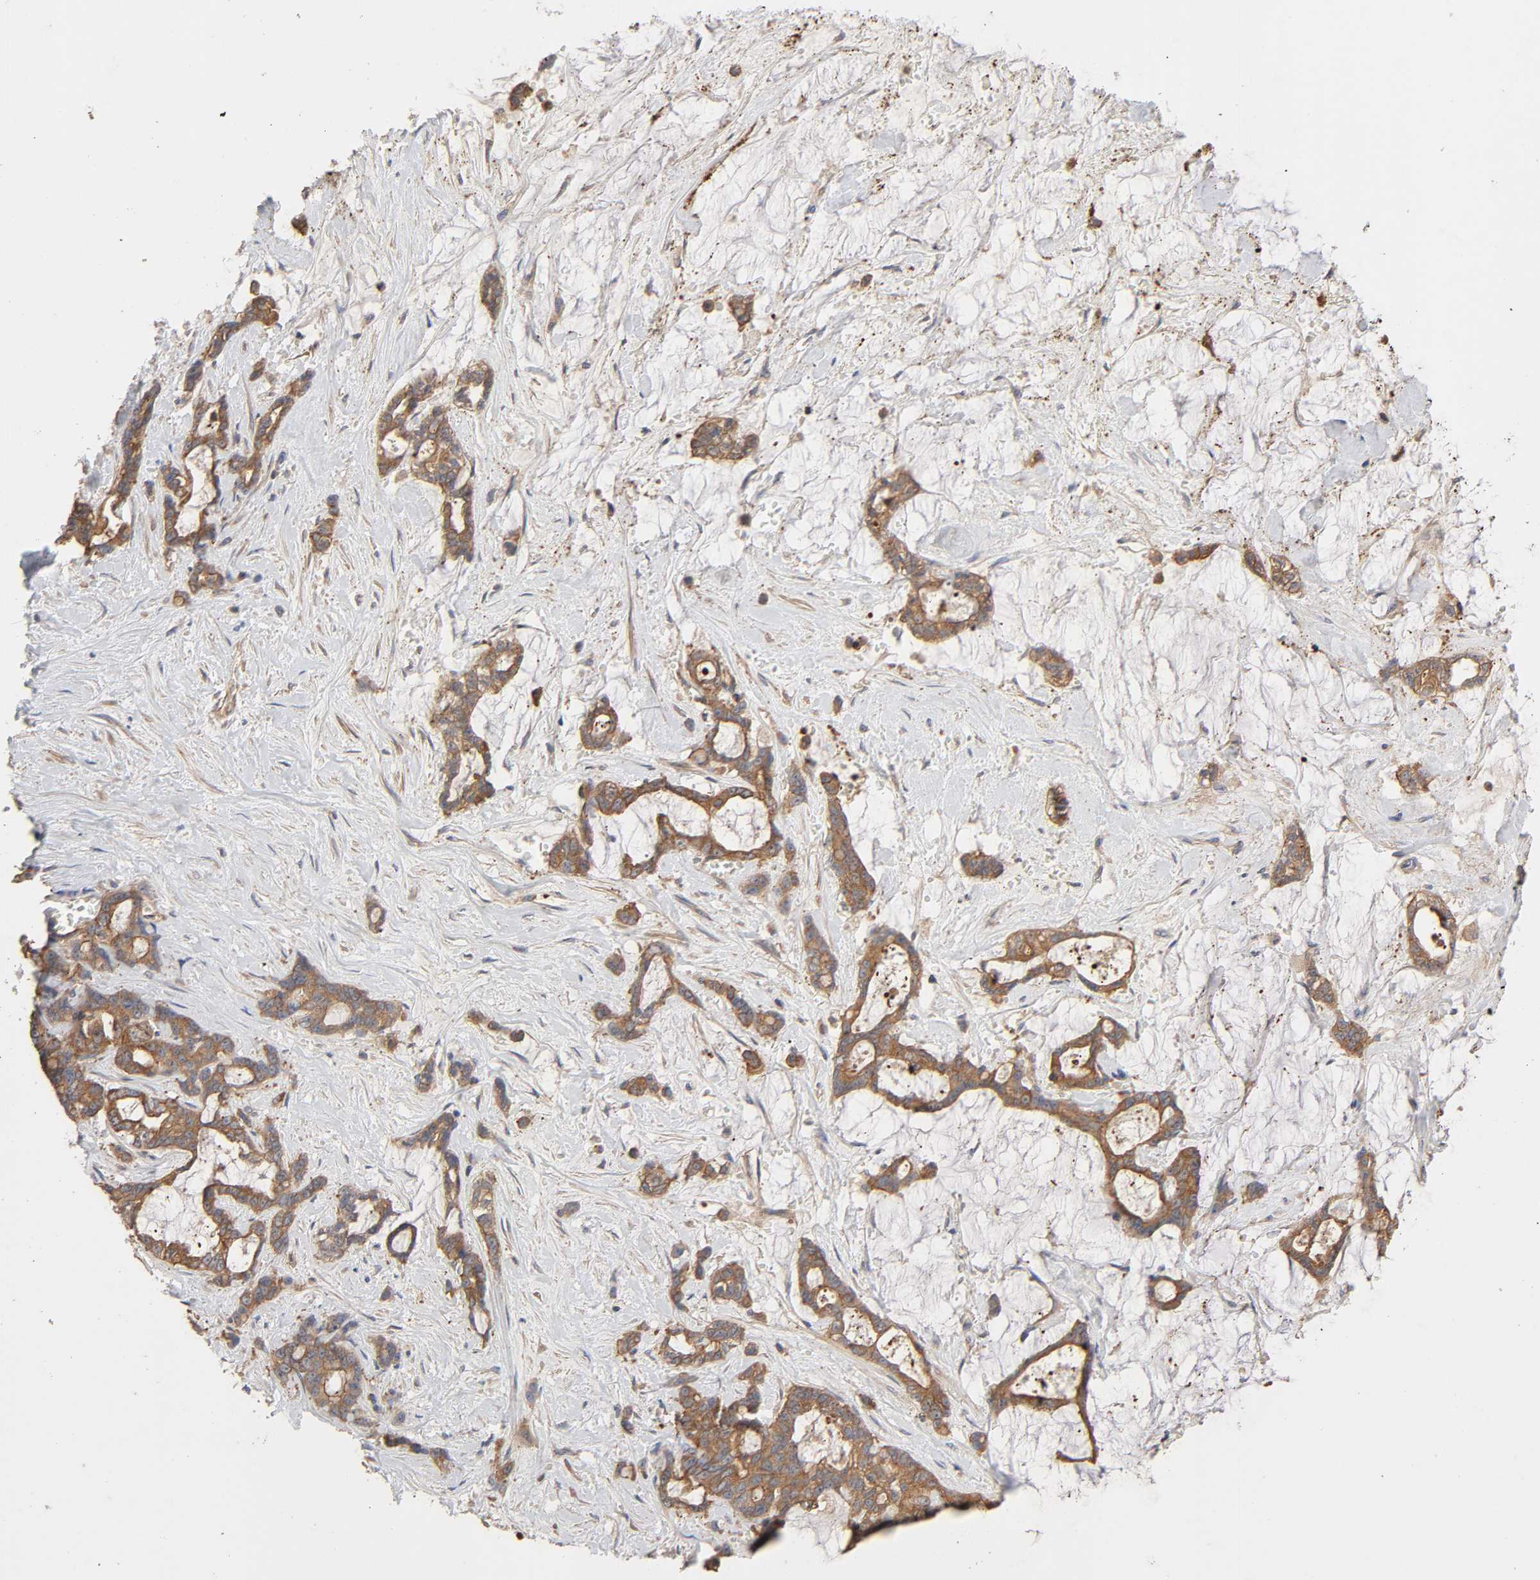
{"staining": {"intensity": "moderate", "quantity": ">75%", "location": "cytoplasmic/membranous"}, "tissue": "pancreatic cancer", "cell_type": "Tumor cells", "image_type": "cancer", "snomed": [{"axis": "morphology", "description": "Adenocarcinoma, NOS"}, {"axis": "topography", "description": "Pancreas"}], "caption": "Pancreatic adenocarcinoma tissue exhibits moderate cytoplasmic/membranous staining in about >75% of tumor cells", "gene": "LAMTOR2", "patient": {"sex": "female", "age": 73}}